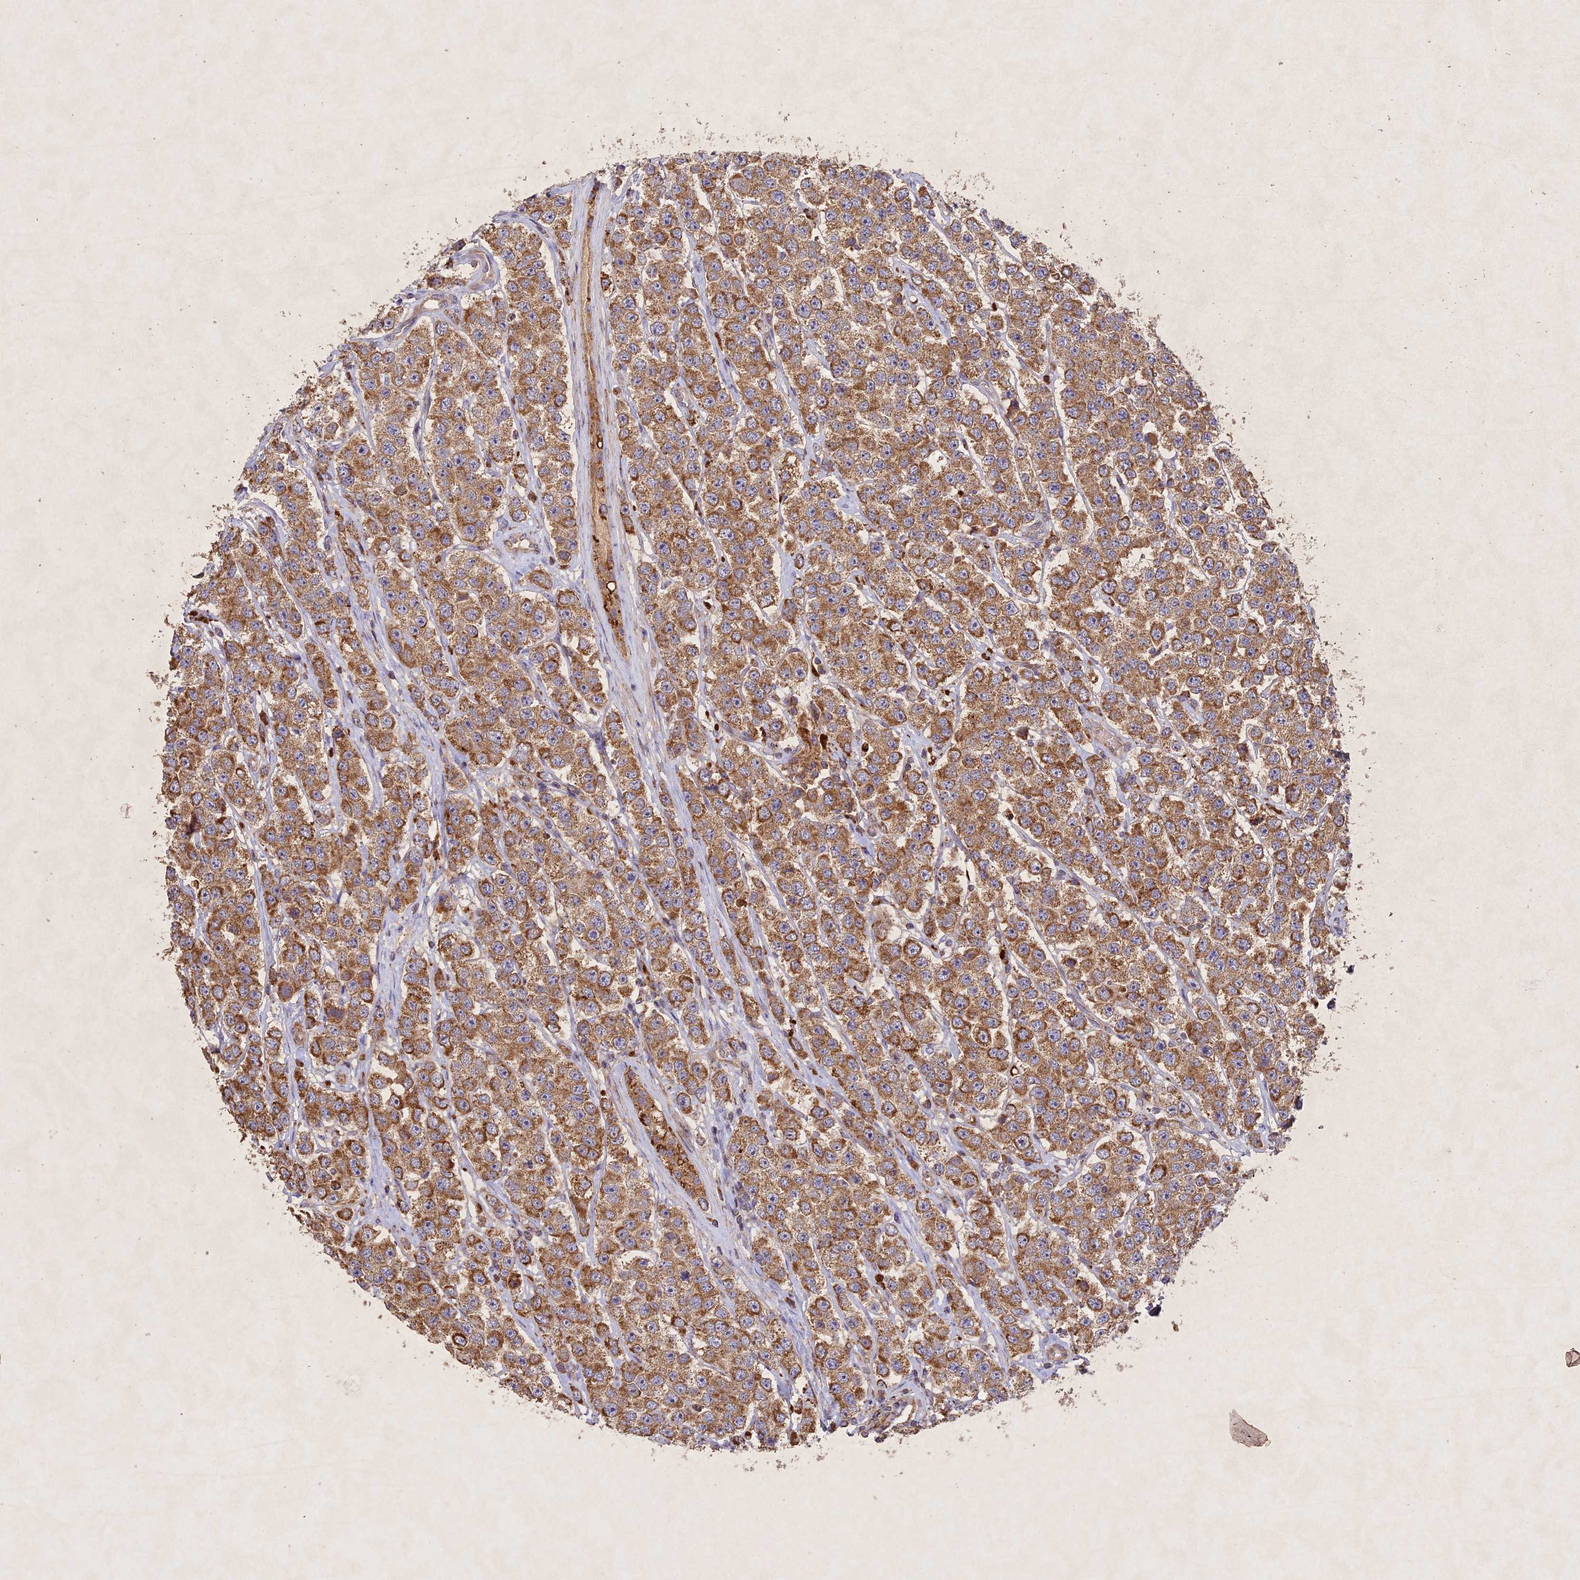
{"staining": {"intensity": "moderate", "quantity": ">75%", "location": "cytoplasmic/membranous"}, "tissue": "testis cancer", "cell_type": "Tumor cells", "image_type": "cancer", "snomed": [{"axis": "morphology", "description": "Seminoma, NOS"}, {"axis": "topography", "description": "Testis"}], "caption": "Seminoma (testis) stained for a protein (brown) exhibits moderate cytoplasmic/membranous positive expression in about >75% of tumor cells.", "gene": "CIAO2B", "patient": {"sex": "male", "age": 28}}